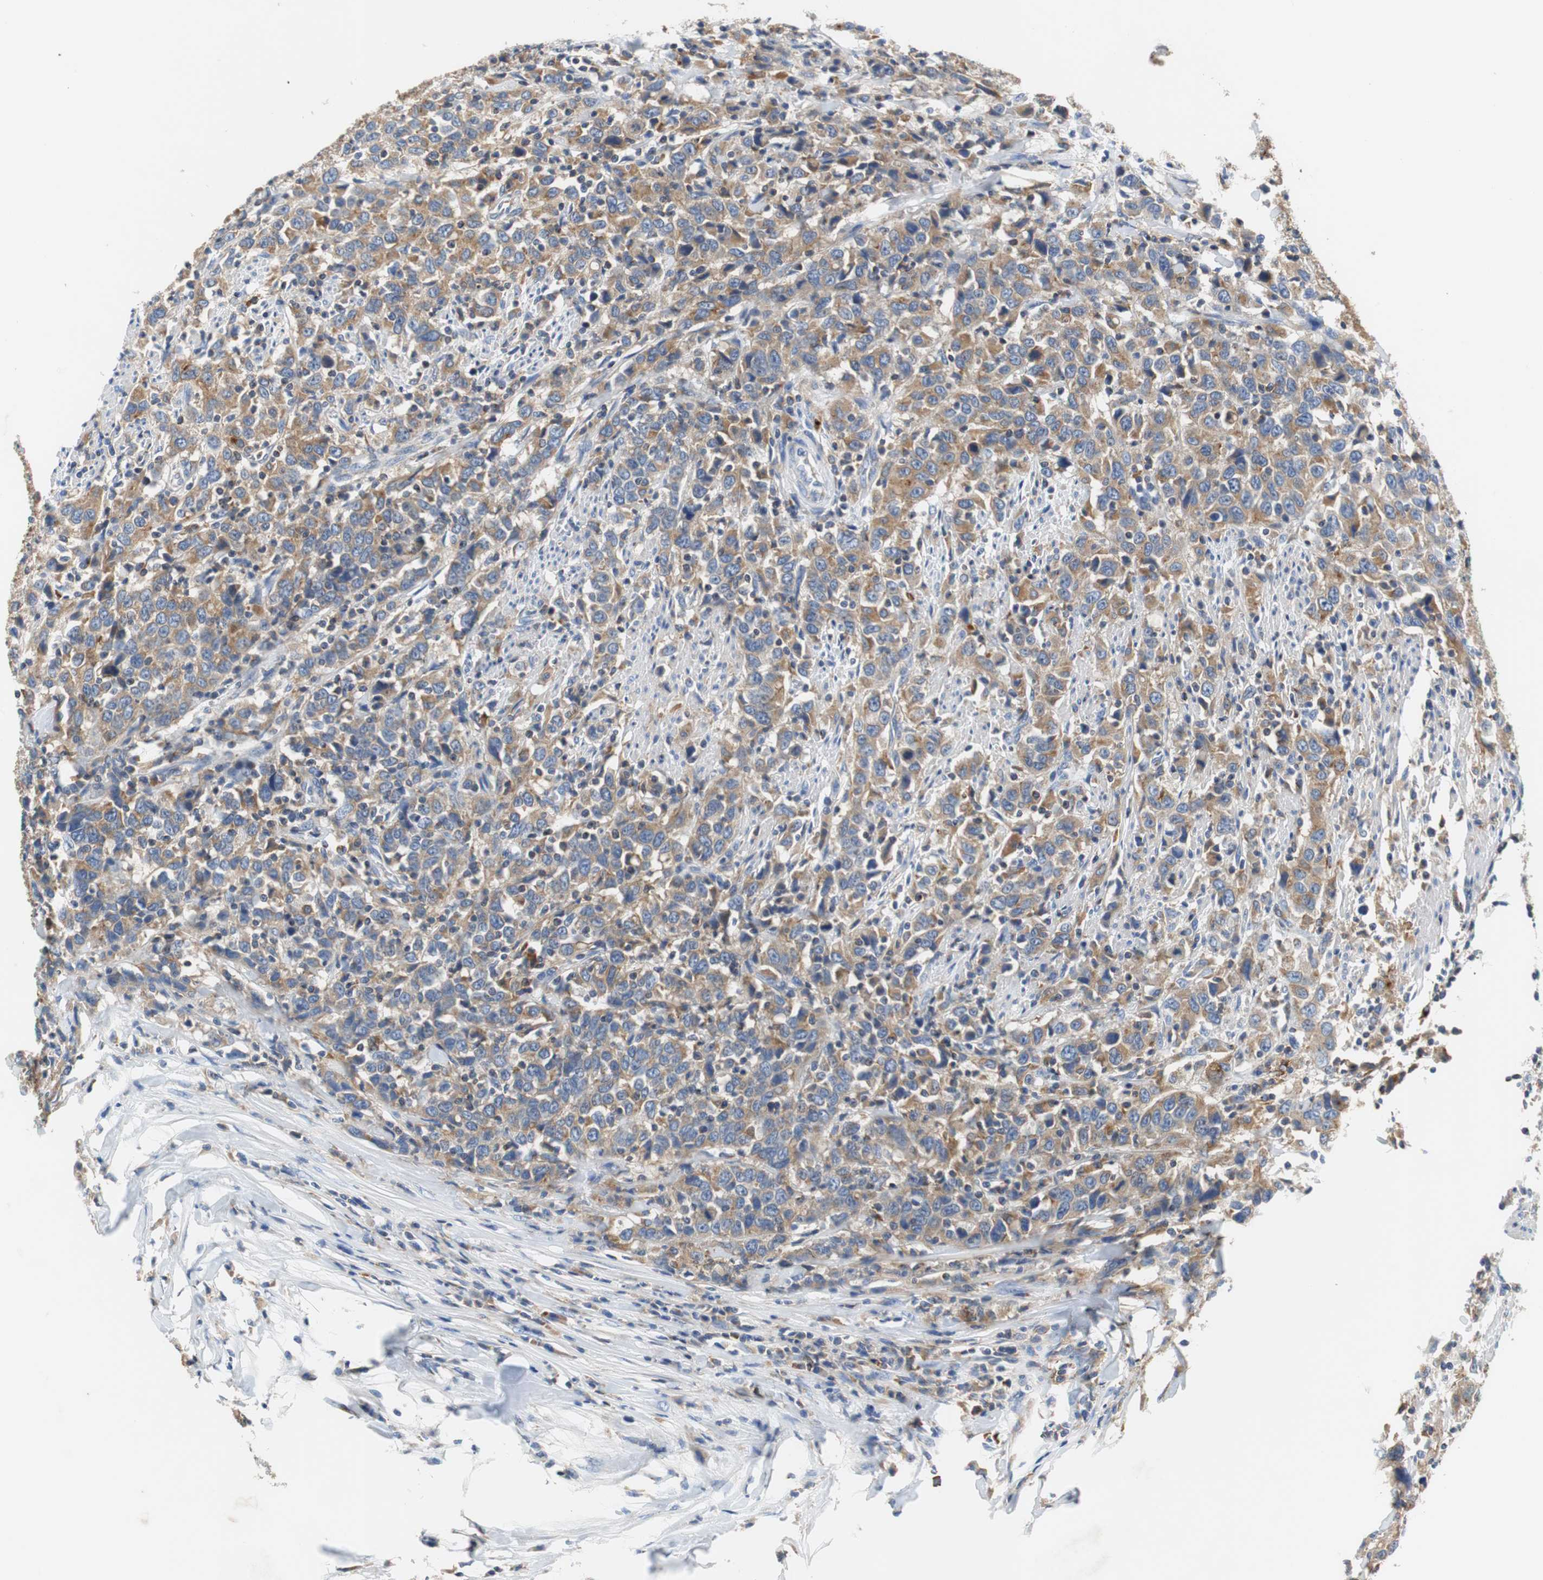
{"staining": {"intensity": "moderate", "quantity": ">75%", "location": "cytoplasmic/membranous"}, "tissue": "urothelial cancer", "cell_type": "Tumor cells", "image_type": "cancer", "snomed": [{"axis": "morphology", "description": "Urothelial carcinoma, High grade"}, {"axis": "topography", "description": "Urinary bladder"}], "caption": "A photomicrograph of high-grade urothelial carcinoma stained for a protein exhibits moderate cytoplasmic/membranous brown staining in tumor cells.", "gene": "VAMP8", "patient": {"sex": "male", "age": 61}}